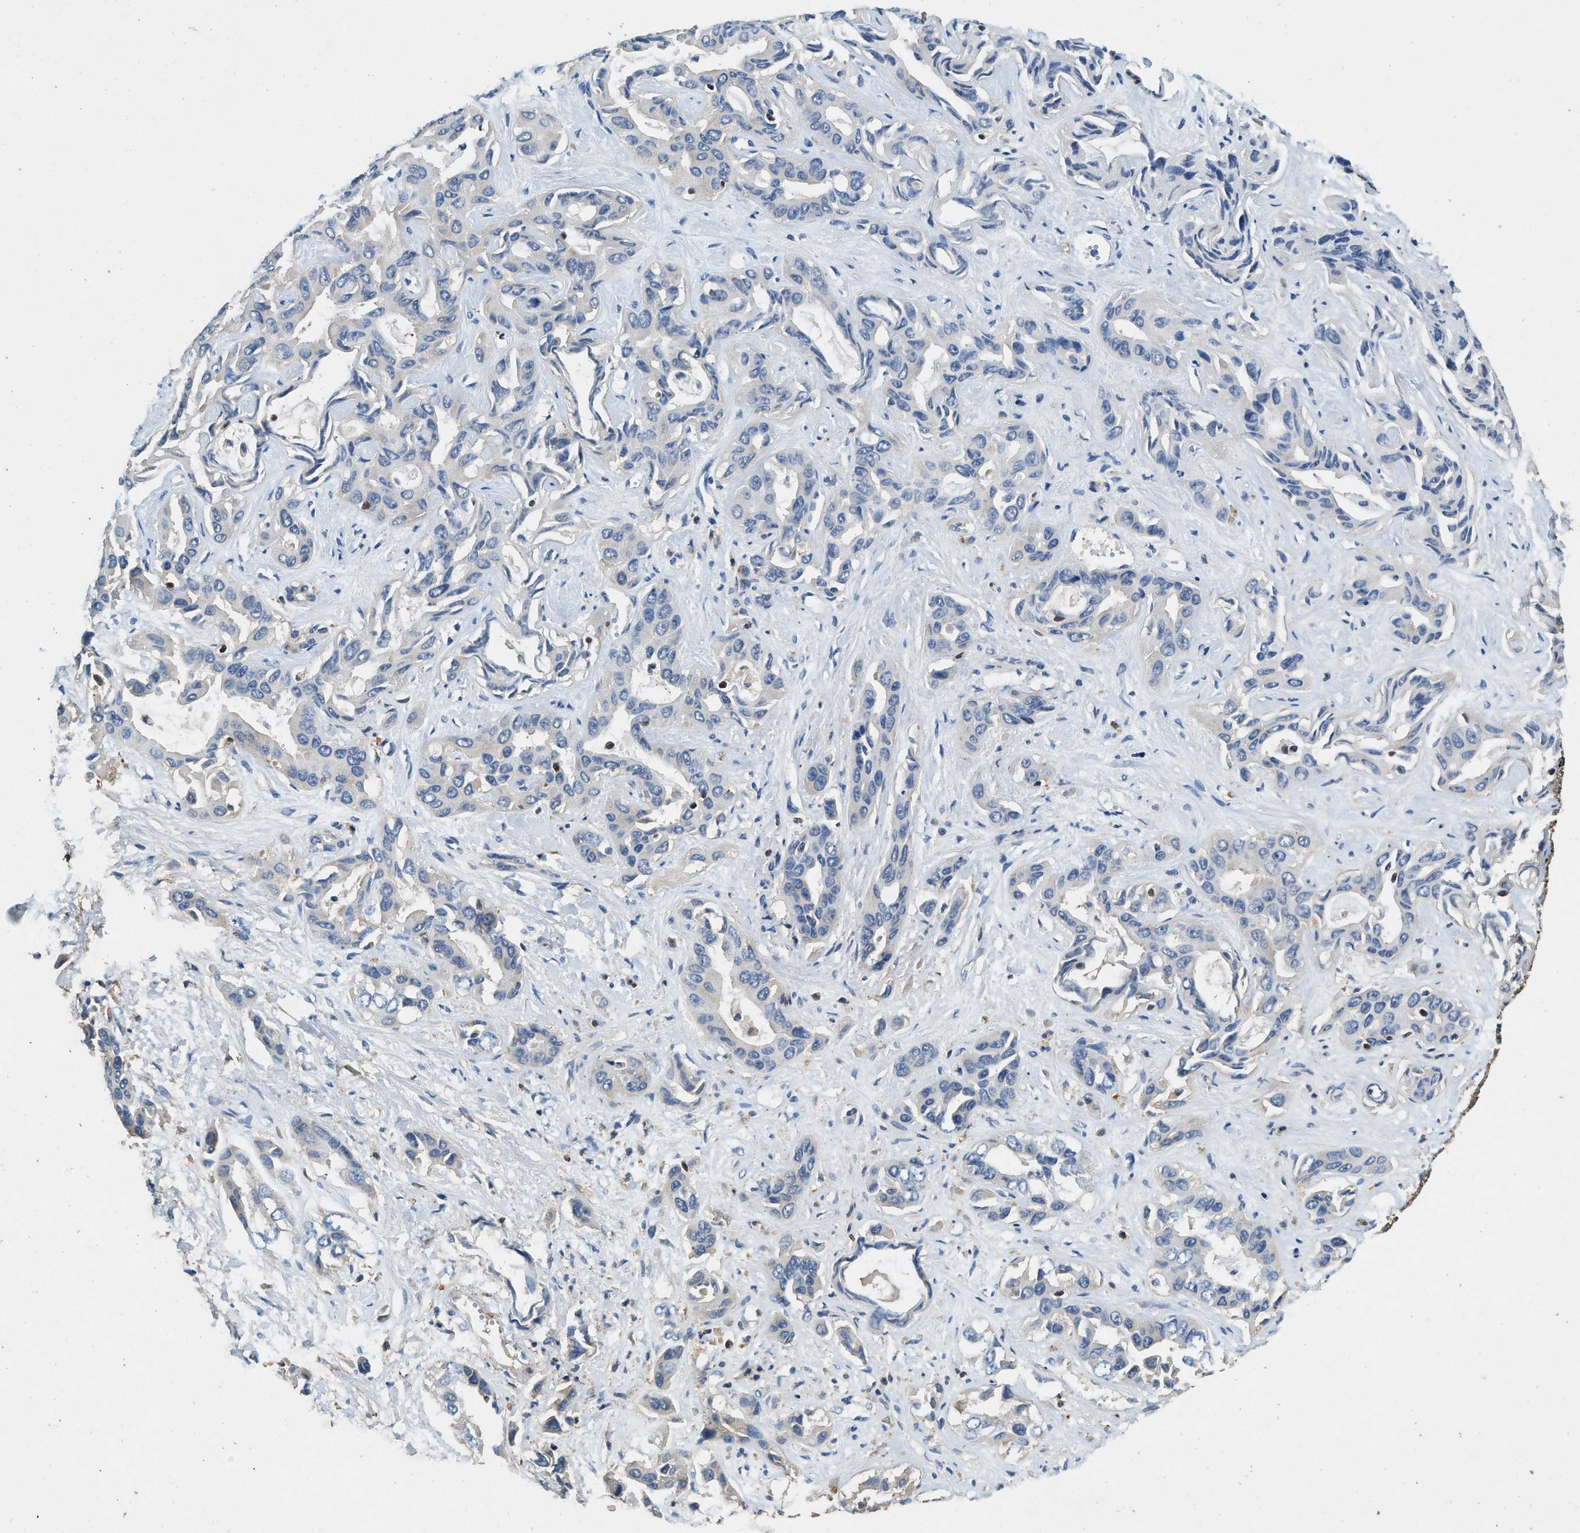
{"staining": {"intensity": "negative", "quantity": "none", "location": "none"}, "tissue": "liver cancer", "cell_type": "Tumor cells", "image_type": "cancer", "snomed": [{"axis": "morphology", "description": "Cholangiocarcinoma"}, {"axis": "topography", "description": "Liver"}], "caption": "Immunohistochemistry histopathology image of neoplastic tissue: liver cancer (cholangiocarcinoma) stained with DAB demonstrates no significant protein staining in tumor cells.", "gene": "BLOC1S1", "patient": {"sex": "female", "age": 52}}